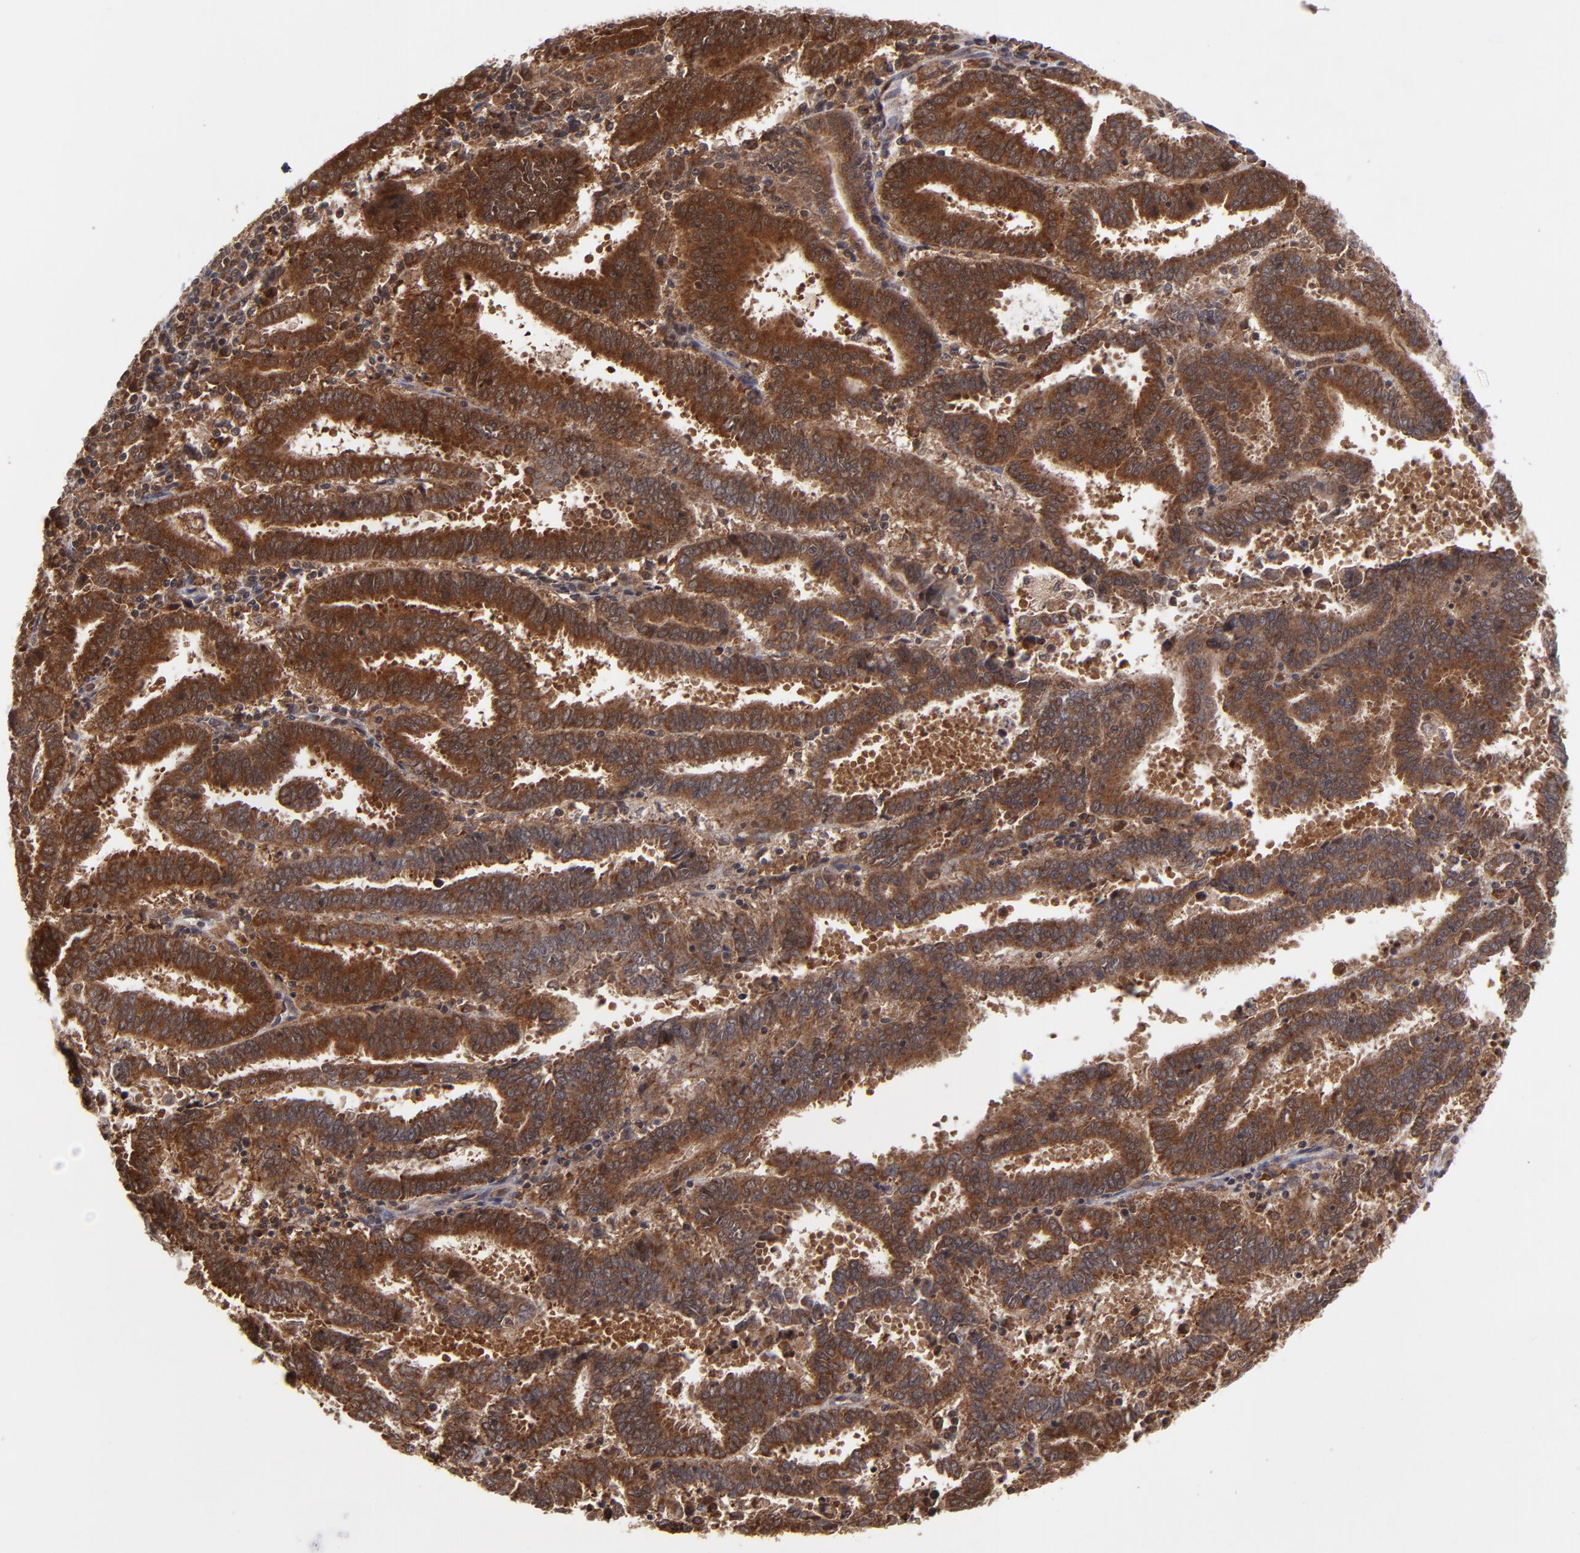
{"staining": {"intensity": "strong", "quantity": ">75%", "location": "nuclear"}, "tissue": "endometrial cancer", "cell_type": "Tumor cells", "image_type": "cancer", "snomed": [{"axis": "morphology", "description": "Adenocarcinoma, NOS"}, {"axis": "topography", "description": "Uterus"}], "caption": "The micrograph reveals a brown stain indicating the presence of a protein in the nuclear of tumor cells in endometrial cancer.", "gene": "UBE2L6", "patient": {"sex": "female", "age": 83}}